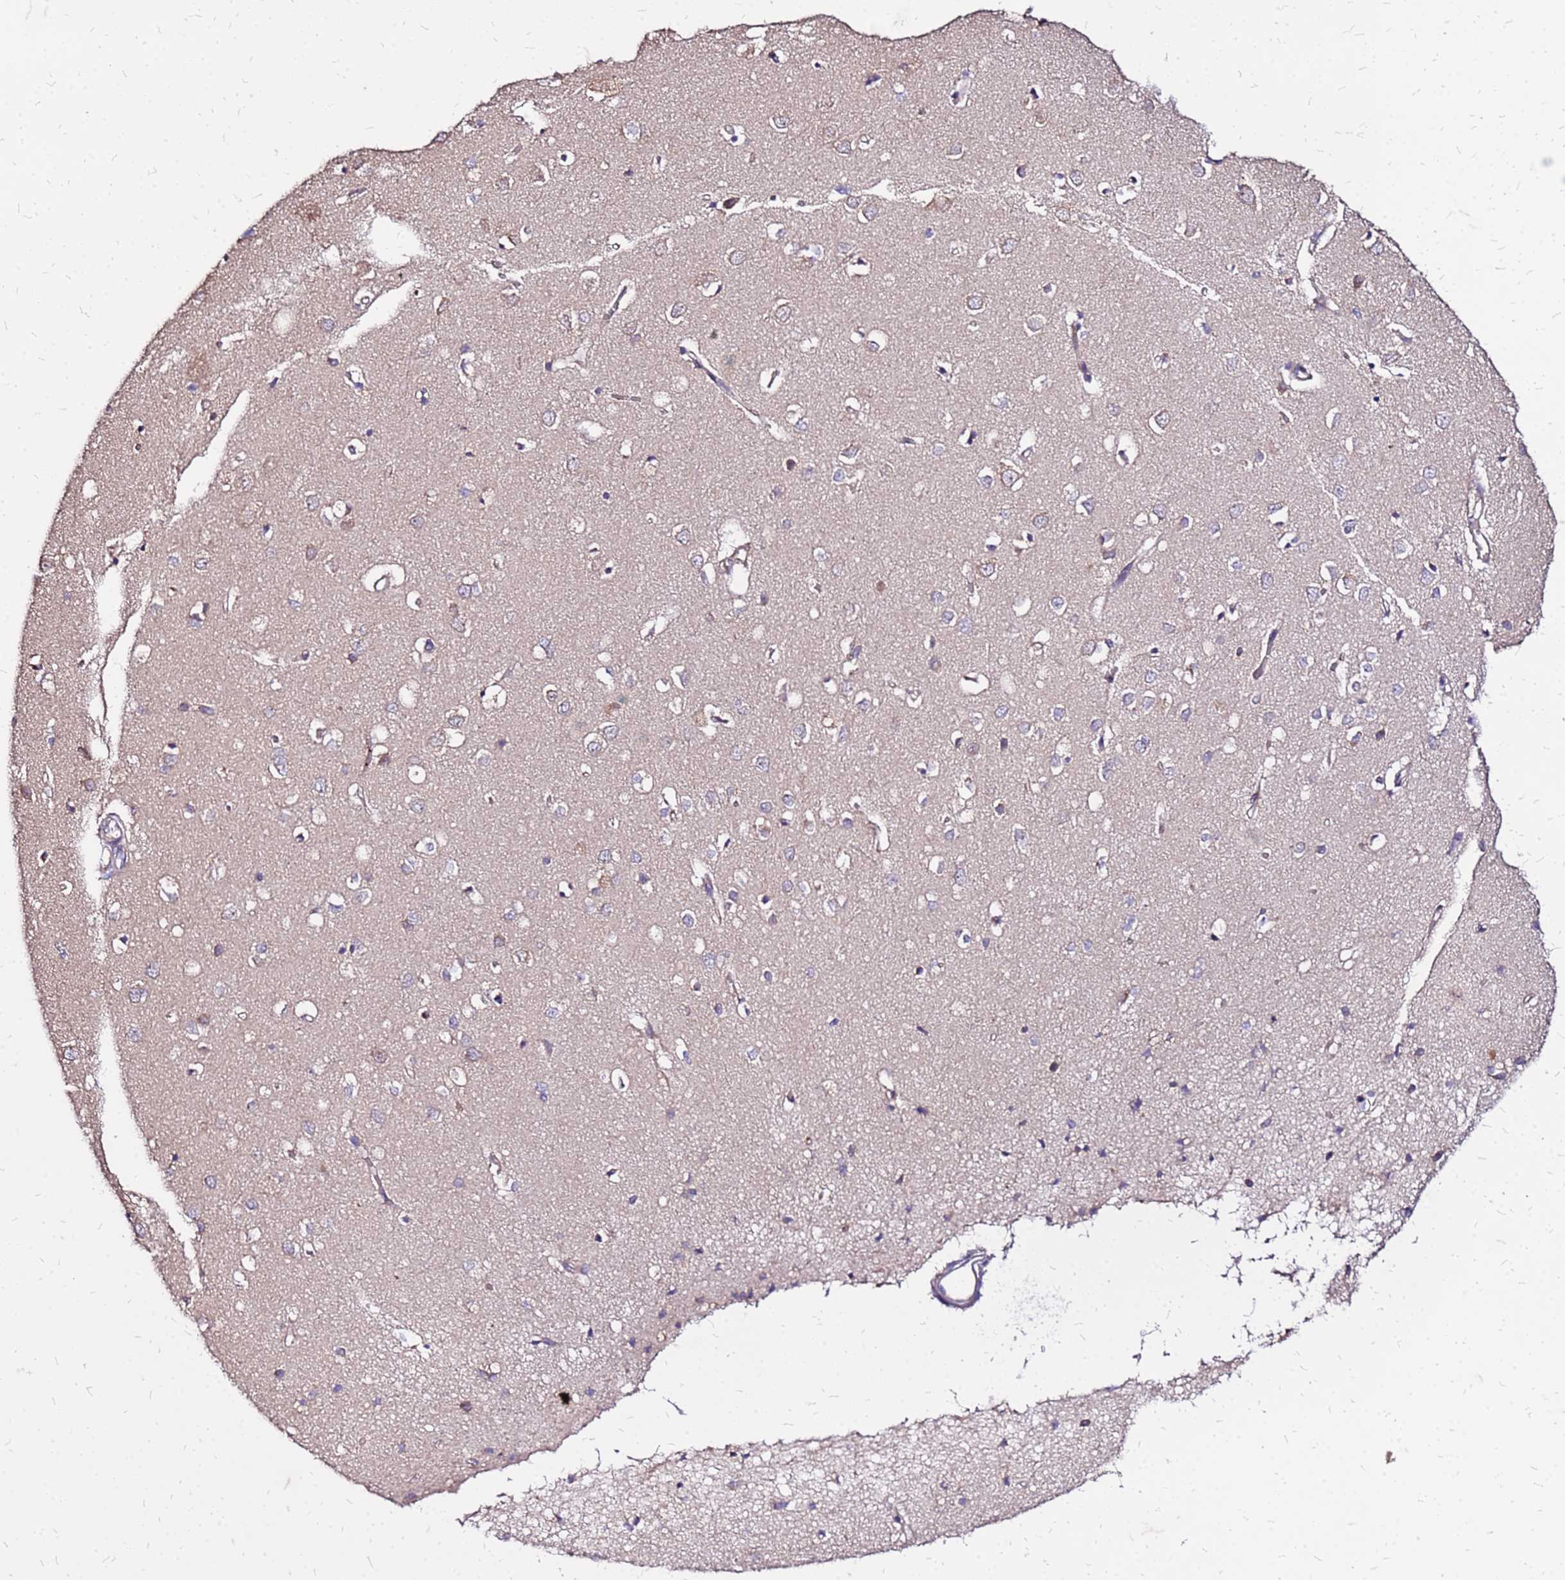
{"staining": {"intensity": "negative", "quantity": "none", "location": "none"}, "tissue": "cerebral cortex", "cell_type": "Endothelial cells", "image_type": "normal", "snomed": [{"axis": "morphology", "description": "Normal tissue, NOS"}, {"axis": "topography", "description": "Cerebral cortex"}], "caption": "Immunohistochemistry micrograph of normal cerebral cortex stained for a protein (brown), which demonstrates no expression in endothelial cells. (DAB immunohistochemistry visualized using brightfield microscopy, high magnification).", "gene": "VMO1", "patient": {"sex": "female", "age": 64}}